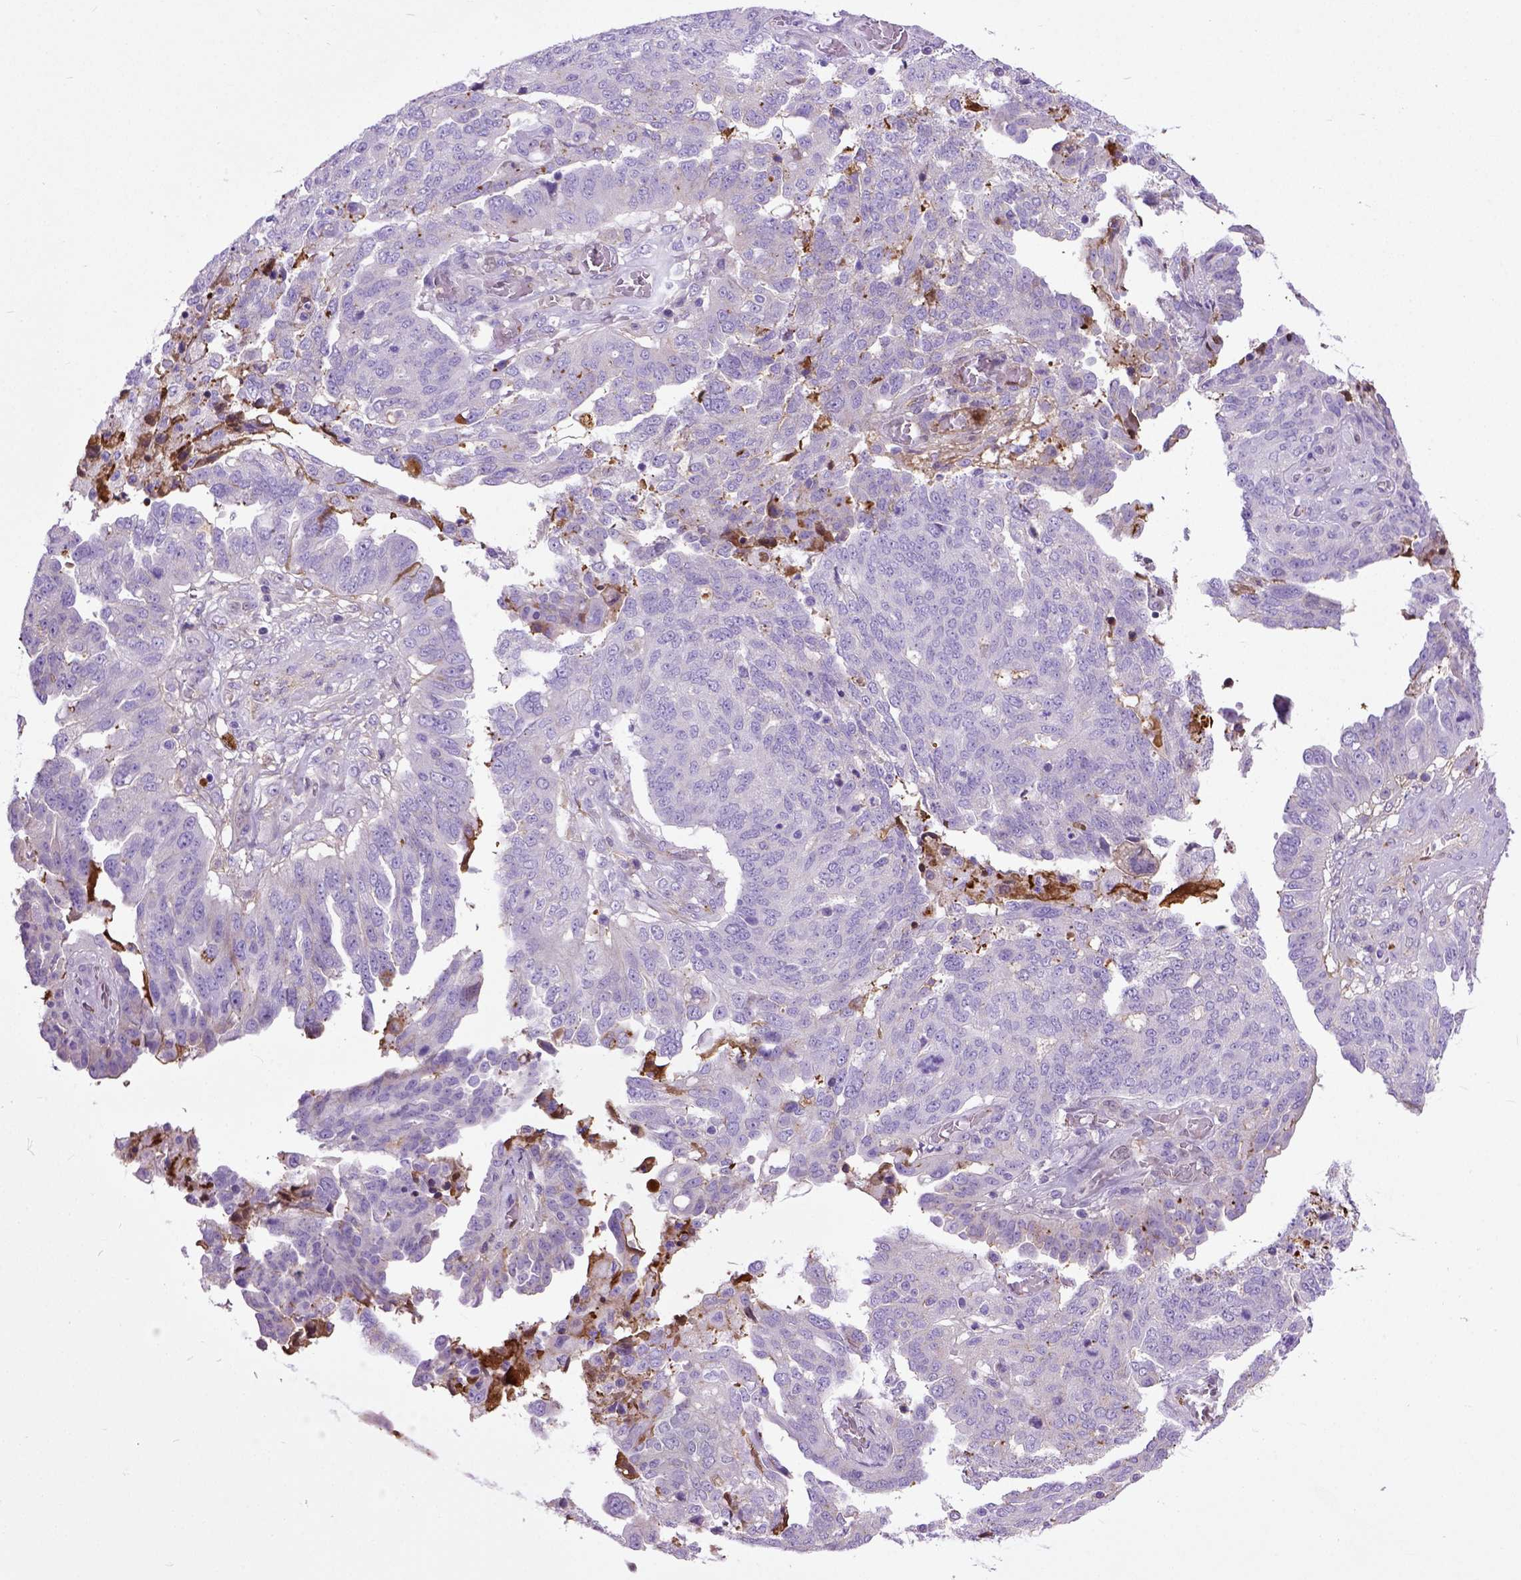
{"staining": {"intensity": "negative", "quantity": "none", "location": "none"}, "tissue": "ovarian cancer", "cell_type": "Tumor cells", "image_type": "cancer", "snomed": [{"axis": "morphology", "description": "Cystadenocarcinoma, serous, NOS"}, {"axis": "topography", "description": "Ovary"}], "caption": "This is a micrograph of IHC staining of serous cystadenocarcinoma (ovarian), which shows no expression in tumor cells. Nuclei are stained in blue.", "gene": "ADAMTS8", "patient": {"sex": "female", "age": 67}}